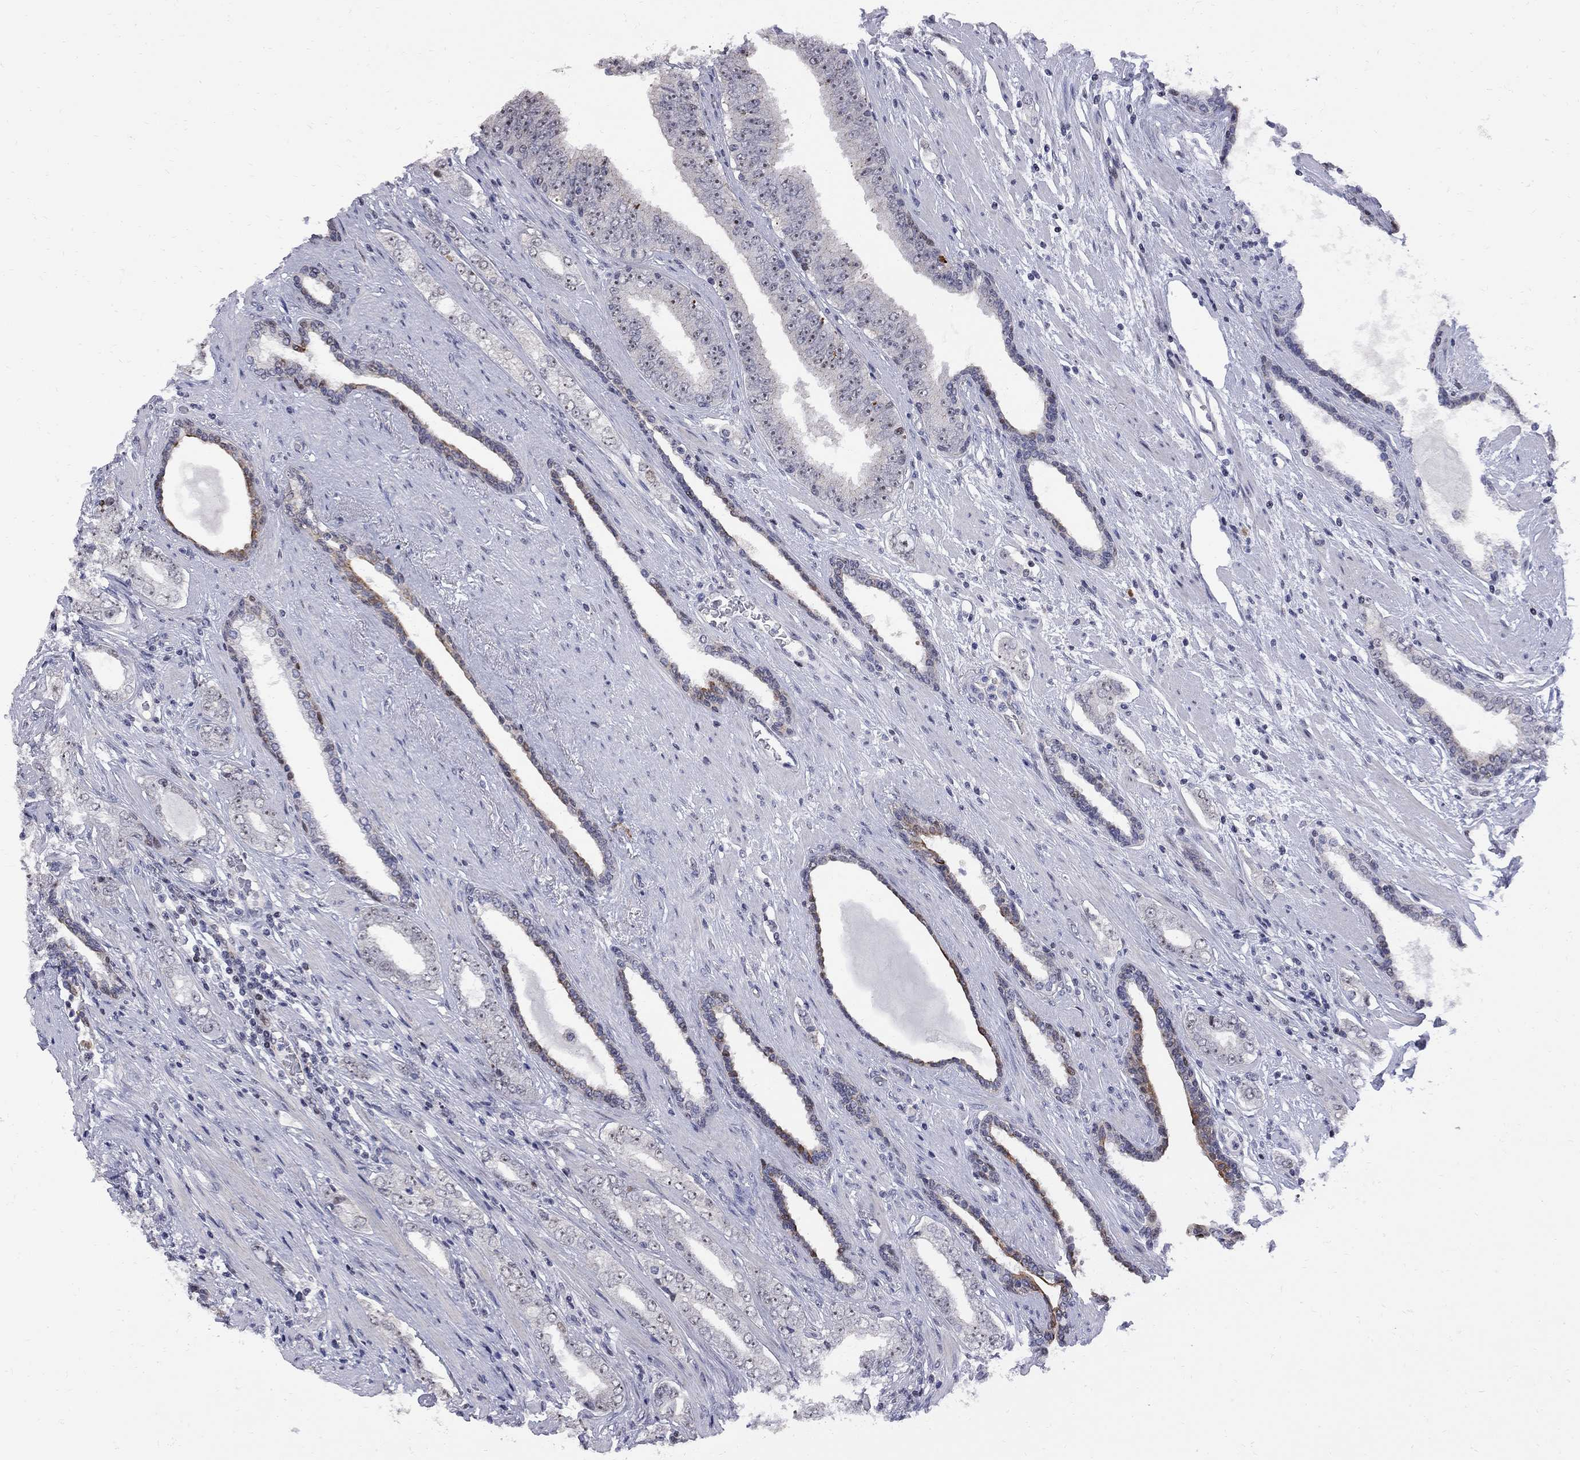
{"staining": {"intensity": "moderate", "quantity": "<25%", "location": "nuclear"}, "tissue": "prostate cancer", "cell_type": "Tumor cells", "image_type": "cancer", "snomed": [{"axis": "morphology", "description": "Adenocarcinoma, Low grade"}, {"axis": "topography", "description": "Prostate and seminal vesicle, NOS"}], "caption": "Protein expression analysis of prostate cancer exhibits moderate nuclear positivity in about <25% of tumor cells. (IHC, brightfield microscopy, high magnification).", "gene": "DHX33", "patient": {"sex": "male", "age": 61}}